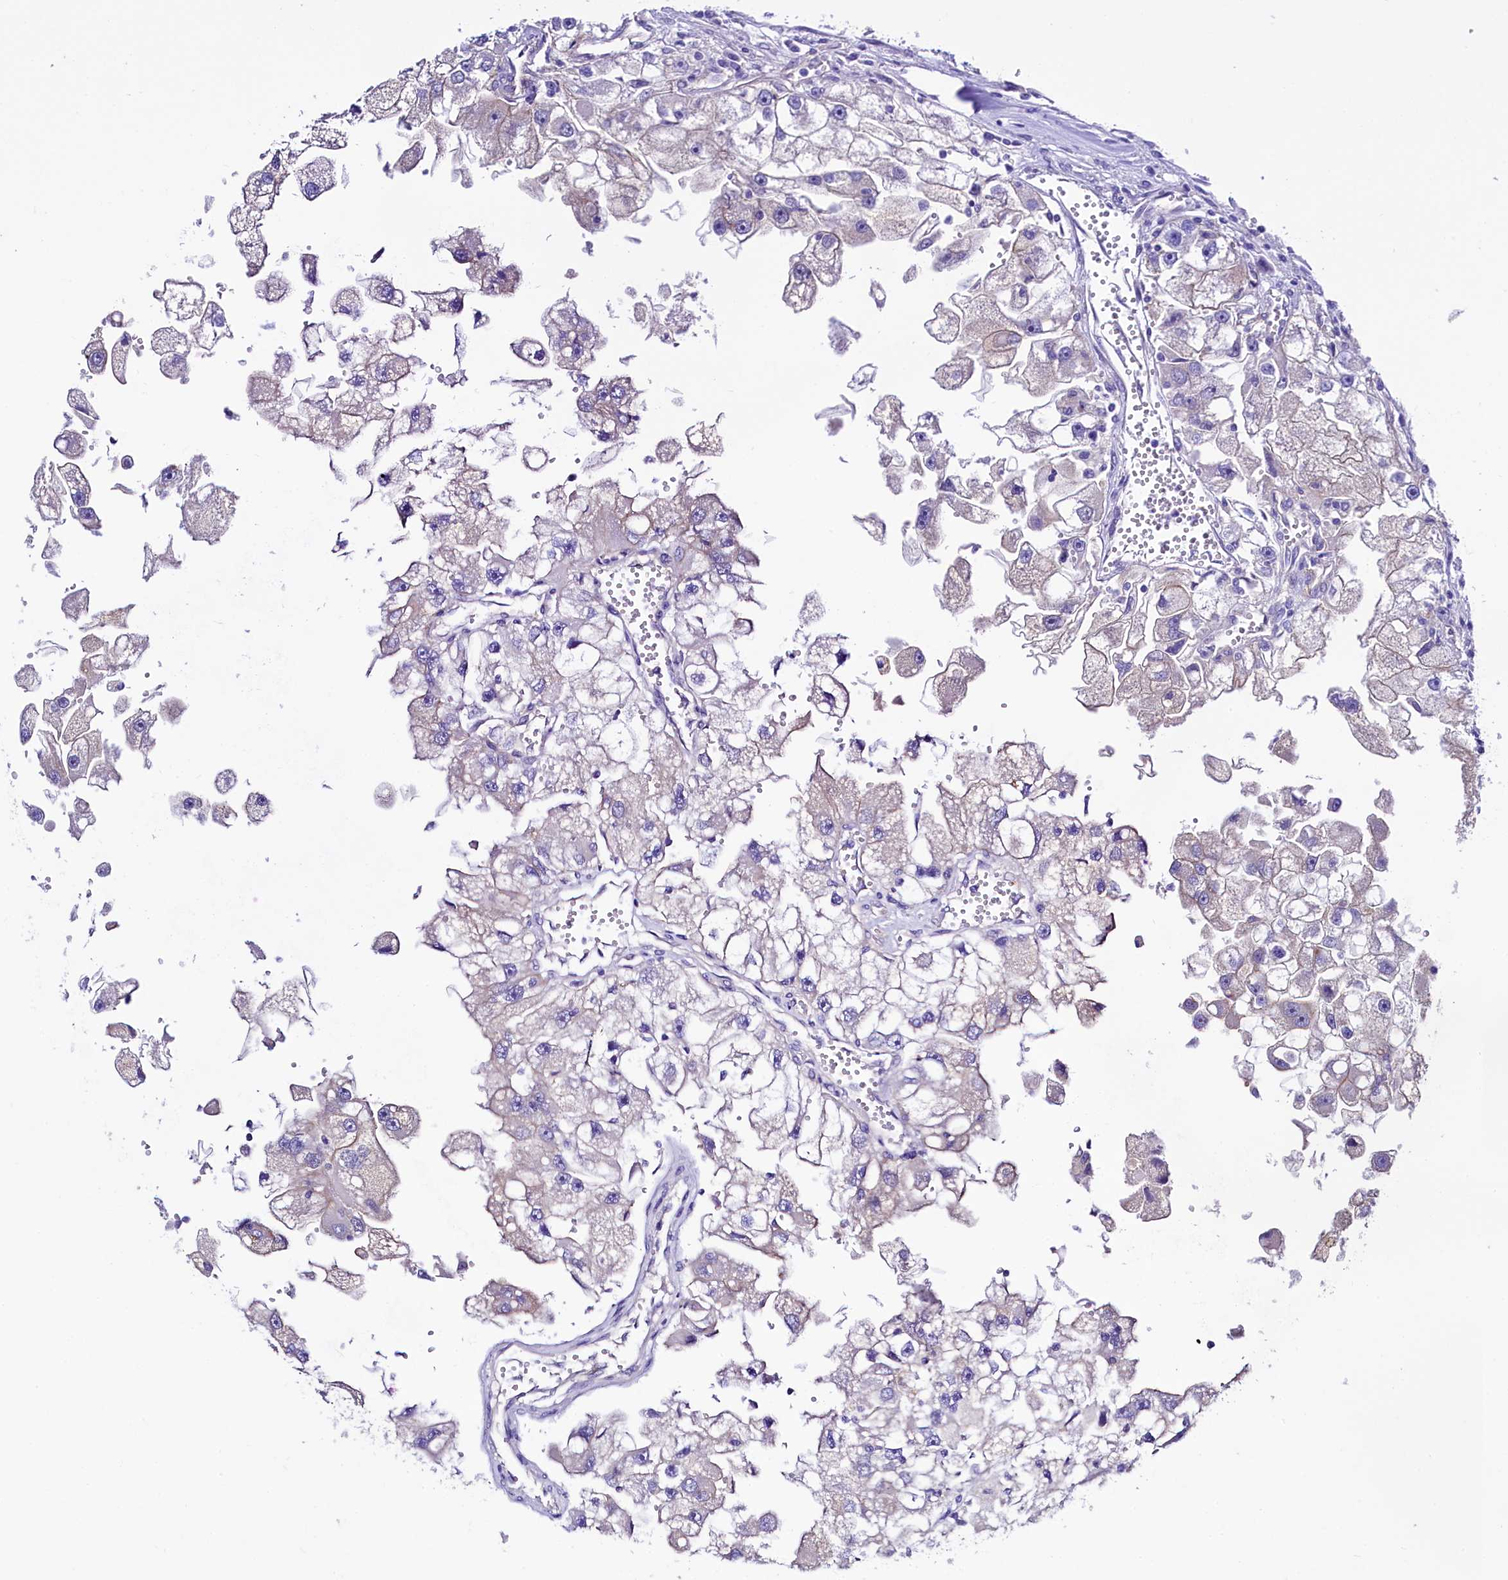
{"staining": {"intensity": "negative", "quantity": "none", "location": "none"}, "tissue": "renal cancer", "cell_type": "Tumor cells", "image_type": "cancer", "snomed": [{"axis": "morphology", "description": "Adenocarcinoma, NOS"}, {"axis": "topography", "description": "Kidney"}], "caption": "The image exhibits no staining of tumor cells in renal cancer.", "gene": "SLF1", "patient": {"sex": "male", "age": 63}}